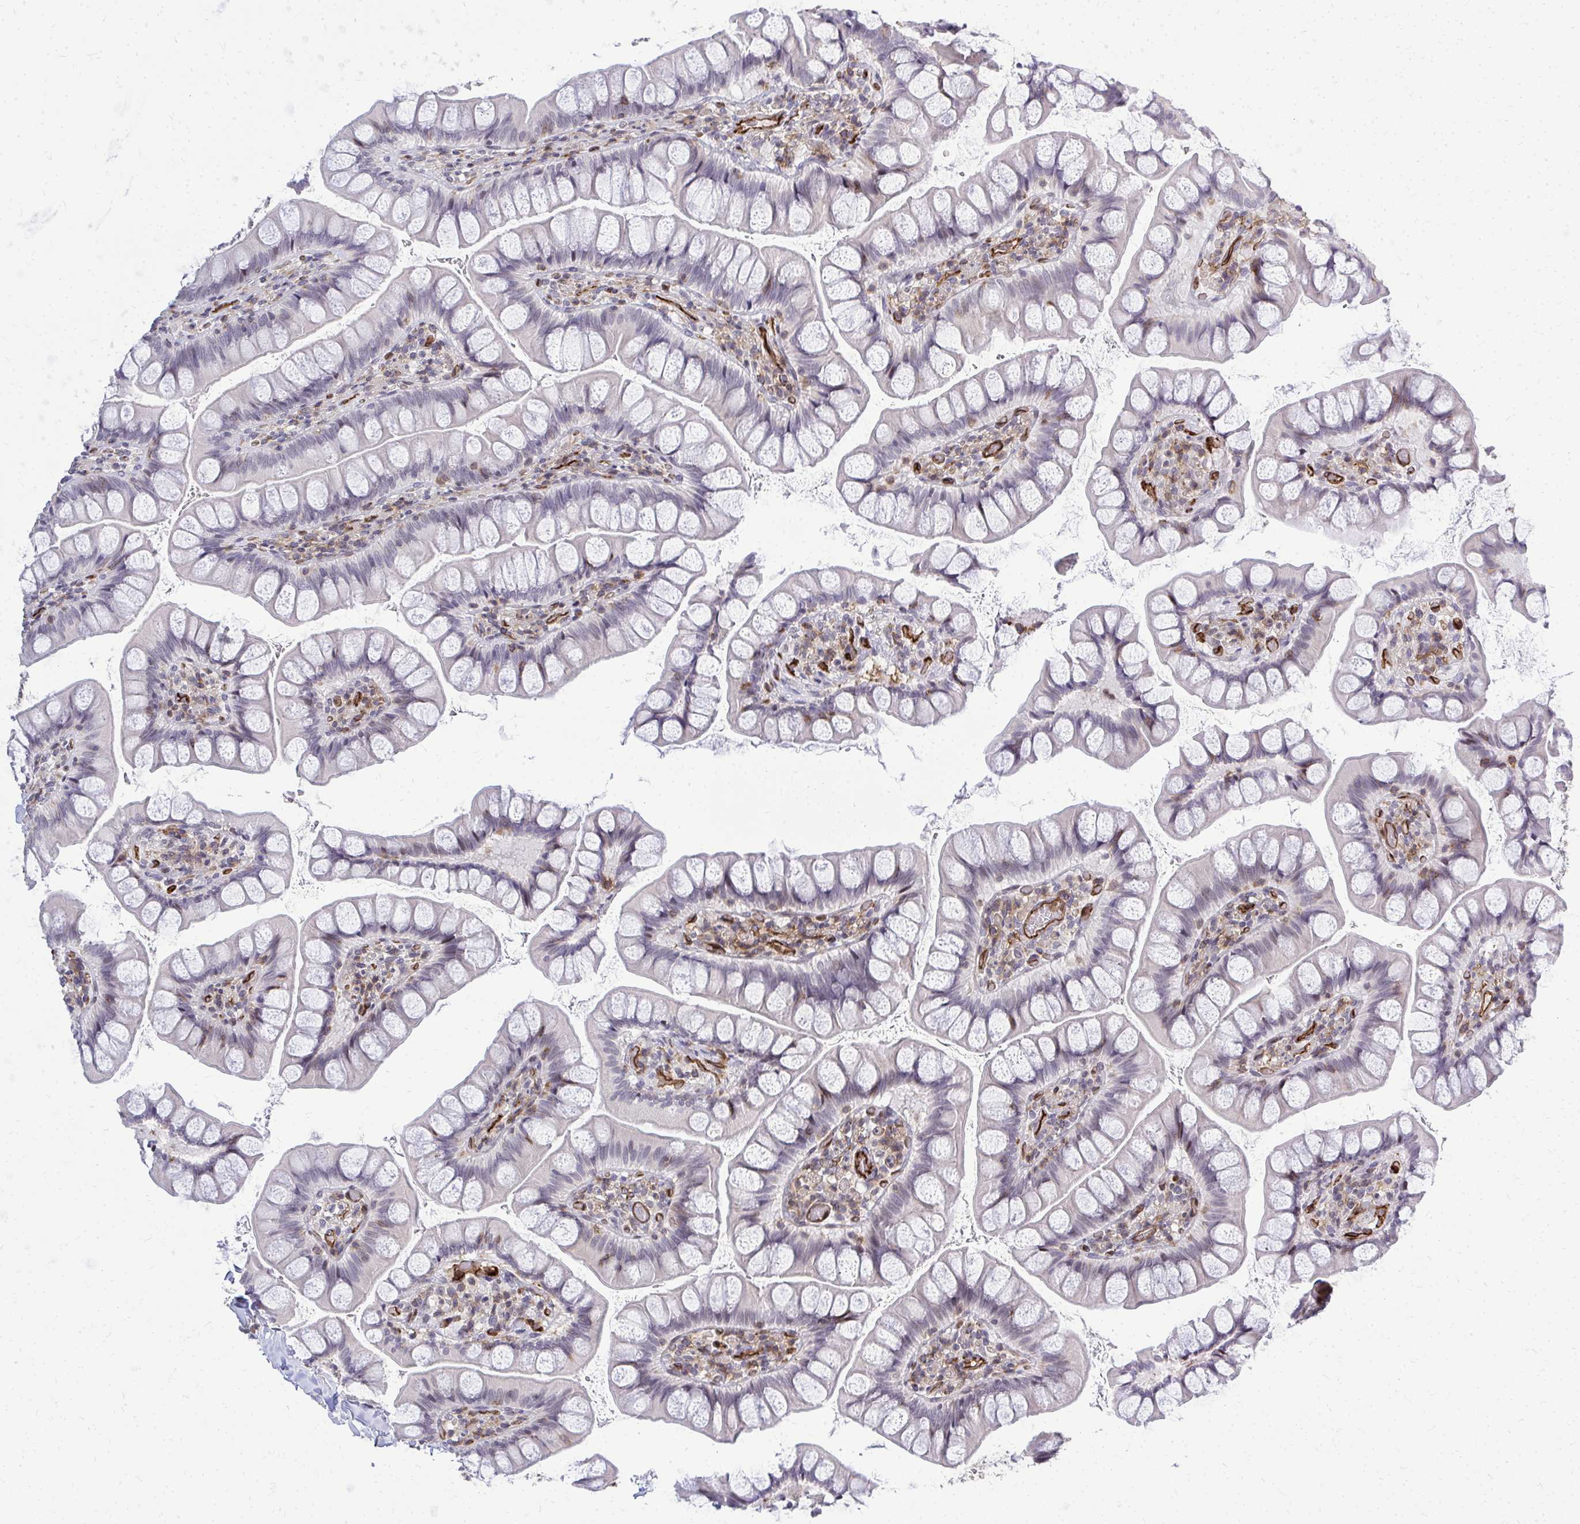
{"staining": {"intensity": "weak", "quantity": "<25%", "location": "nuclear"}, "tissue": "small intestine", "cell_type": "Glandular cells", "image_type": "normal", "snomed": [{"axis": "morphology", "description": "Normal tissue, NOS"}, {"axis": "topography", "description": "Small intestine"}], "caption": "IHC image of benign human small intestine stained for a protein (brown), which shows no staining in glandular cells.", "gene": "FOXN3", "patient": {"sex": "male", "age": 70}}